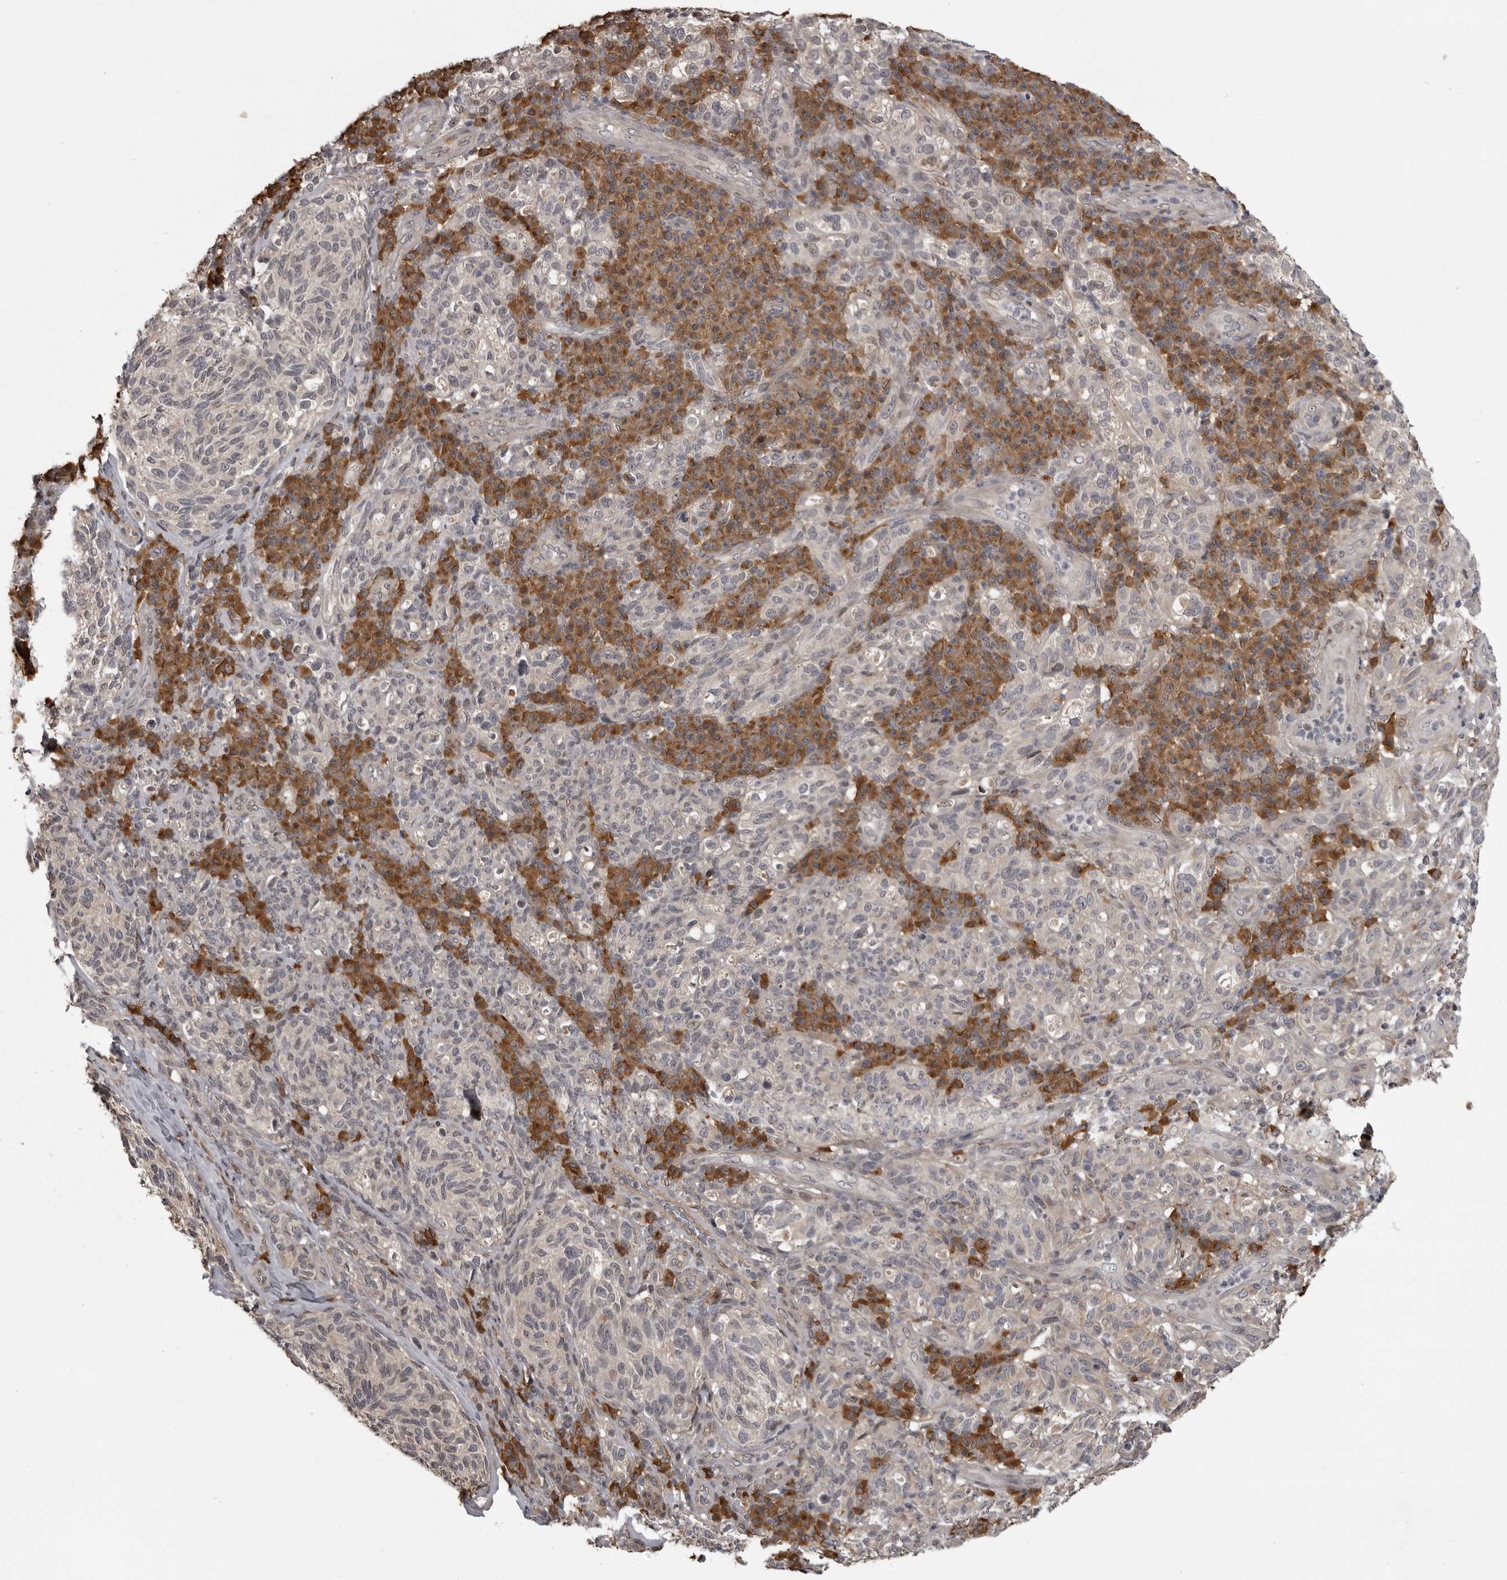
{"staining": {"intensity": "negative", "quantity": "none", "location": "none"}, "tissue": "melanoma", "cell_type": "Tumor cells", "image_type": "cancer", "snomed": [{"axis": "morphology", "description": "Malignant melanoma, NOS"}, {"axis": "topography", "description": "Skin"}], "caption": "Human malignant melanoma stained for a protein using immunohistochemistry reveals no expression in tumor cells.", "gene": "SNX16", "patient": {"sex": "female", "age": 73}}